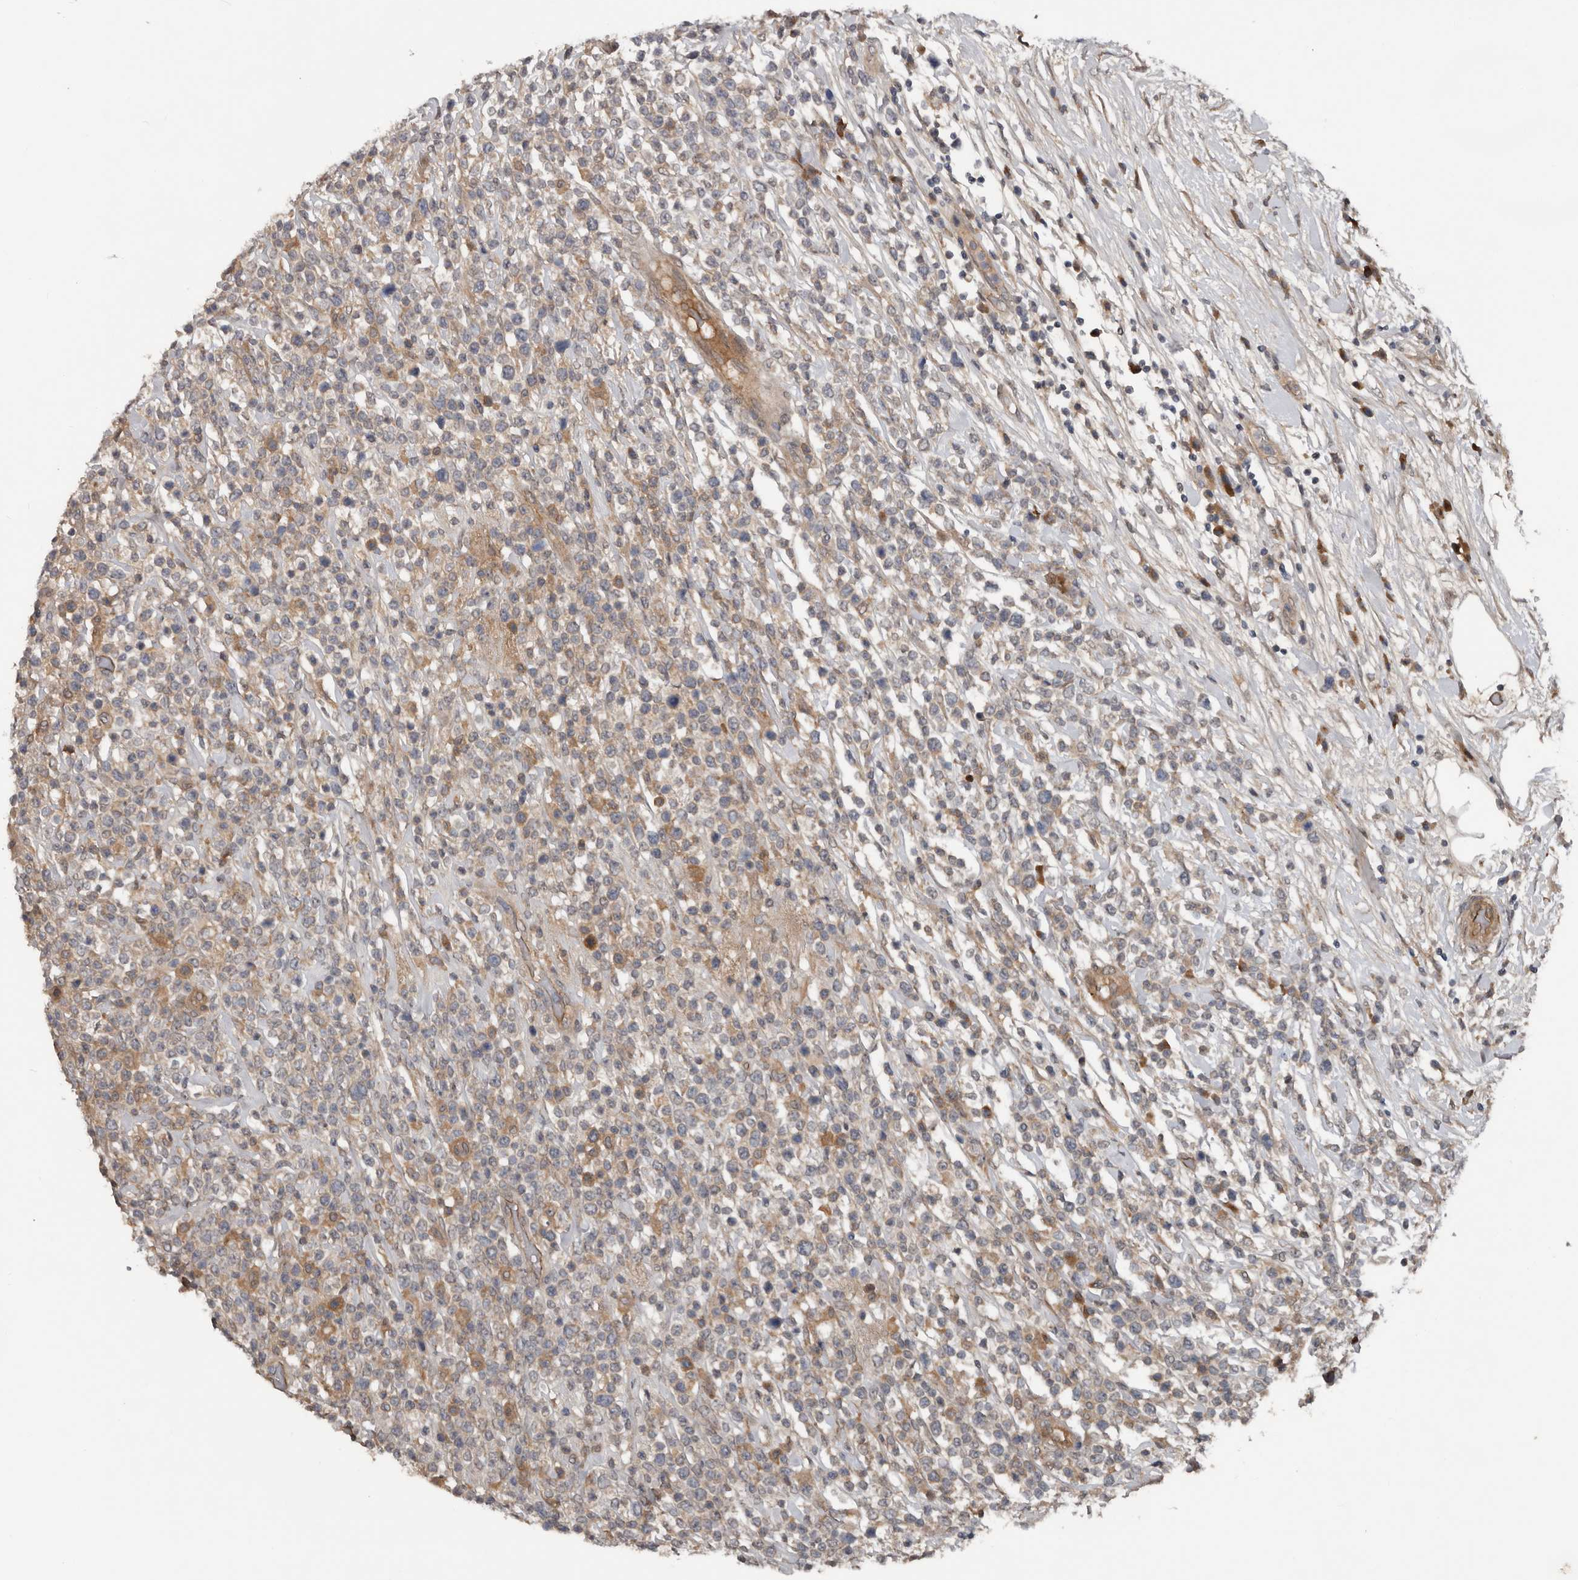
{"staining": {"intensity": "weak", "quantity": "<25%", "location": "cytoplasmic/membranous"}, "tissue": "lymphoma", "cell_type": "Tumor cells", "image_type": "cancer", "snomed": [{"axis": "morphology", "description": "Malignant lymphoma, non-Hodgkin's type, High grade"}, {"axis": "topography", "description": "Colon"}], "caption": "Lymphoma stained for a protein using immunohistochemistry exhibits no positivity tumor cells.", "gene": "DNAJB4", "patient": {"sex": "female", "age": 53}}